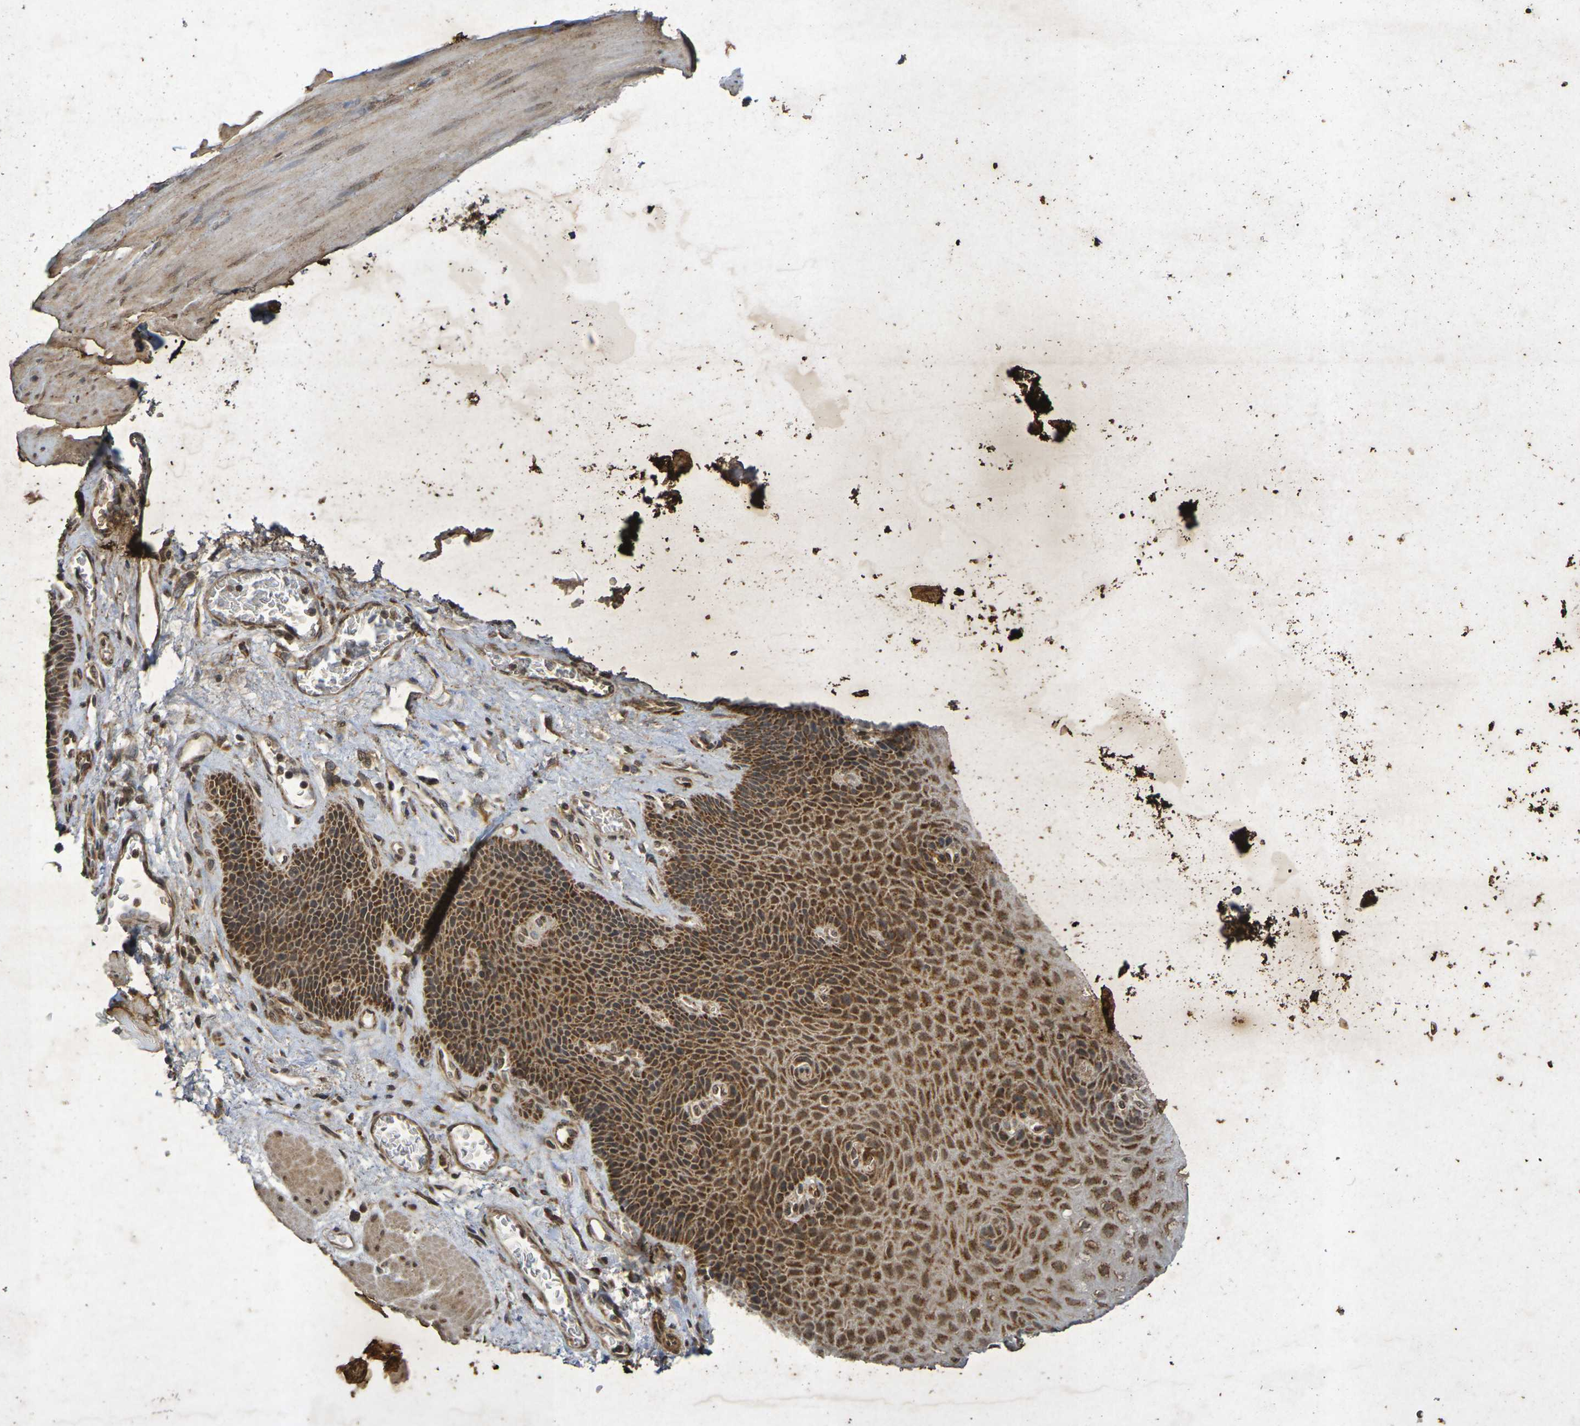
{"staining": {"intensity": "moderate", "quantity": ">75%", "location": "cytoplasmic/membranous,nuclear"}, "tissue": "esophagus", "cell_type": "Squamous epithelial cells", "image_type": "normal", "snomed": [{"axis": "morphology", "description": "Normal tissue, NOS"}, {"axis": "topography", "description": "Esophagus"}], "caption": "Immunohistochemistry (IHC) staining of normal esophagus, which shows medium levels of moderate cytoplasmic/membranous,nuclear staining in about >75% of squamous epithelial cells indicating moderate cytoplasmic/membranous,nuclear protein expression. The staining was performed using DAB (3,3'-diaminobenzidine) (brown) for protein detection and nuclei were counterstained in hematoxylin (blue).", "gene": "GUCY1A2", "patient": {"sex": "female", "age": 72}}